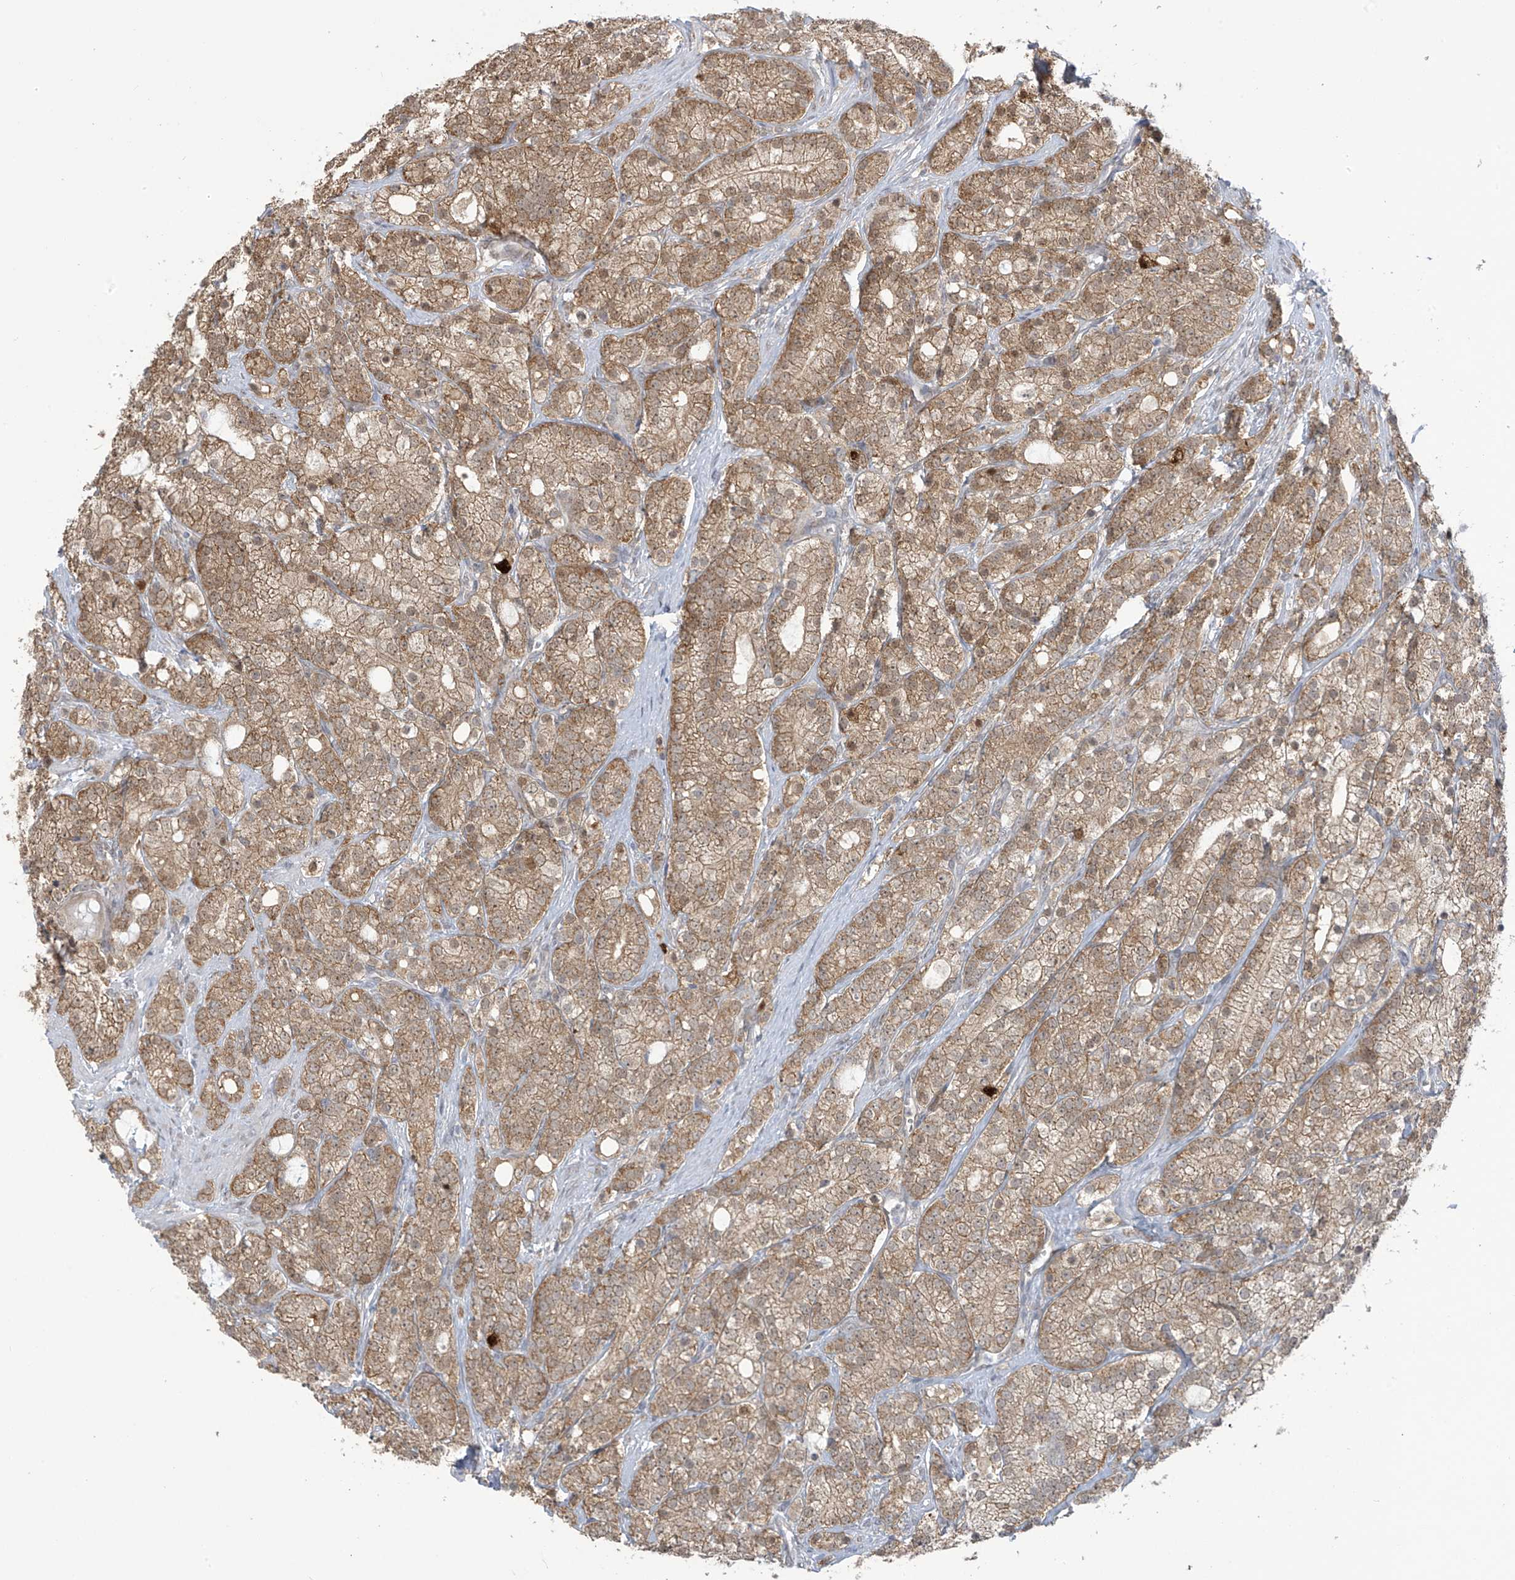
{"staining": {"intensity": "strong", "quantity": ">75%", "location": "cytoplasmic/membranous"}, "tissue": "prostate cancer", "cell_type": "Tumor cells", "image_type": "cancer", "snomed": [{"axis": "morphology", "description": "Adenocarcinoma, High grade"}, {"axis": "topography", "description": "Prostate"}], "caption": "The histopathology image displays a brown stain indicating the presence of a protein in the cytoplasmic/membranous of tumor cells in prostate cancer.", "gene": "KIAA1522", "patient": {"sex": "male", "age": 57}}